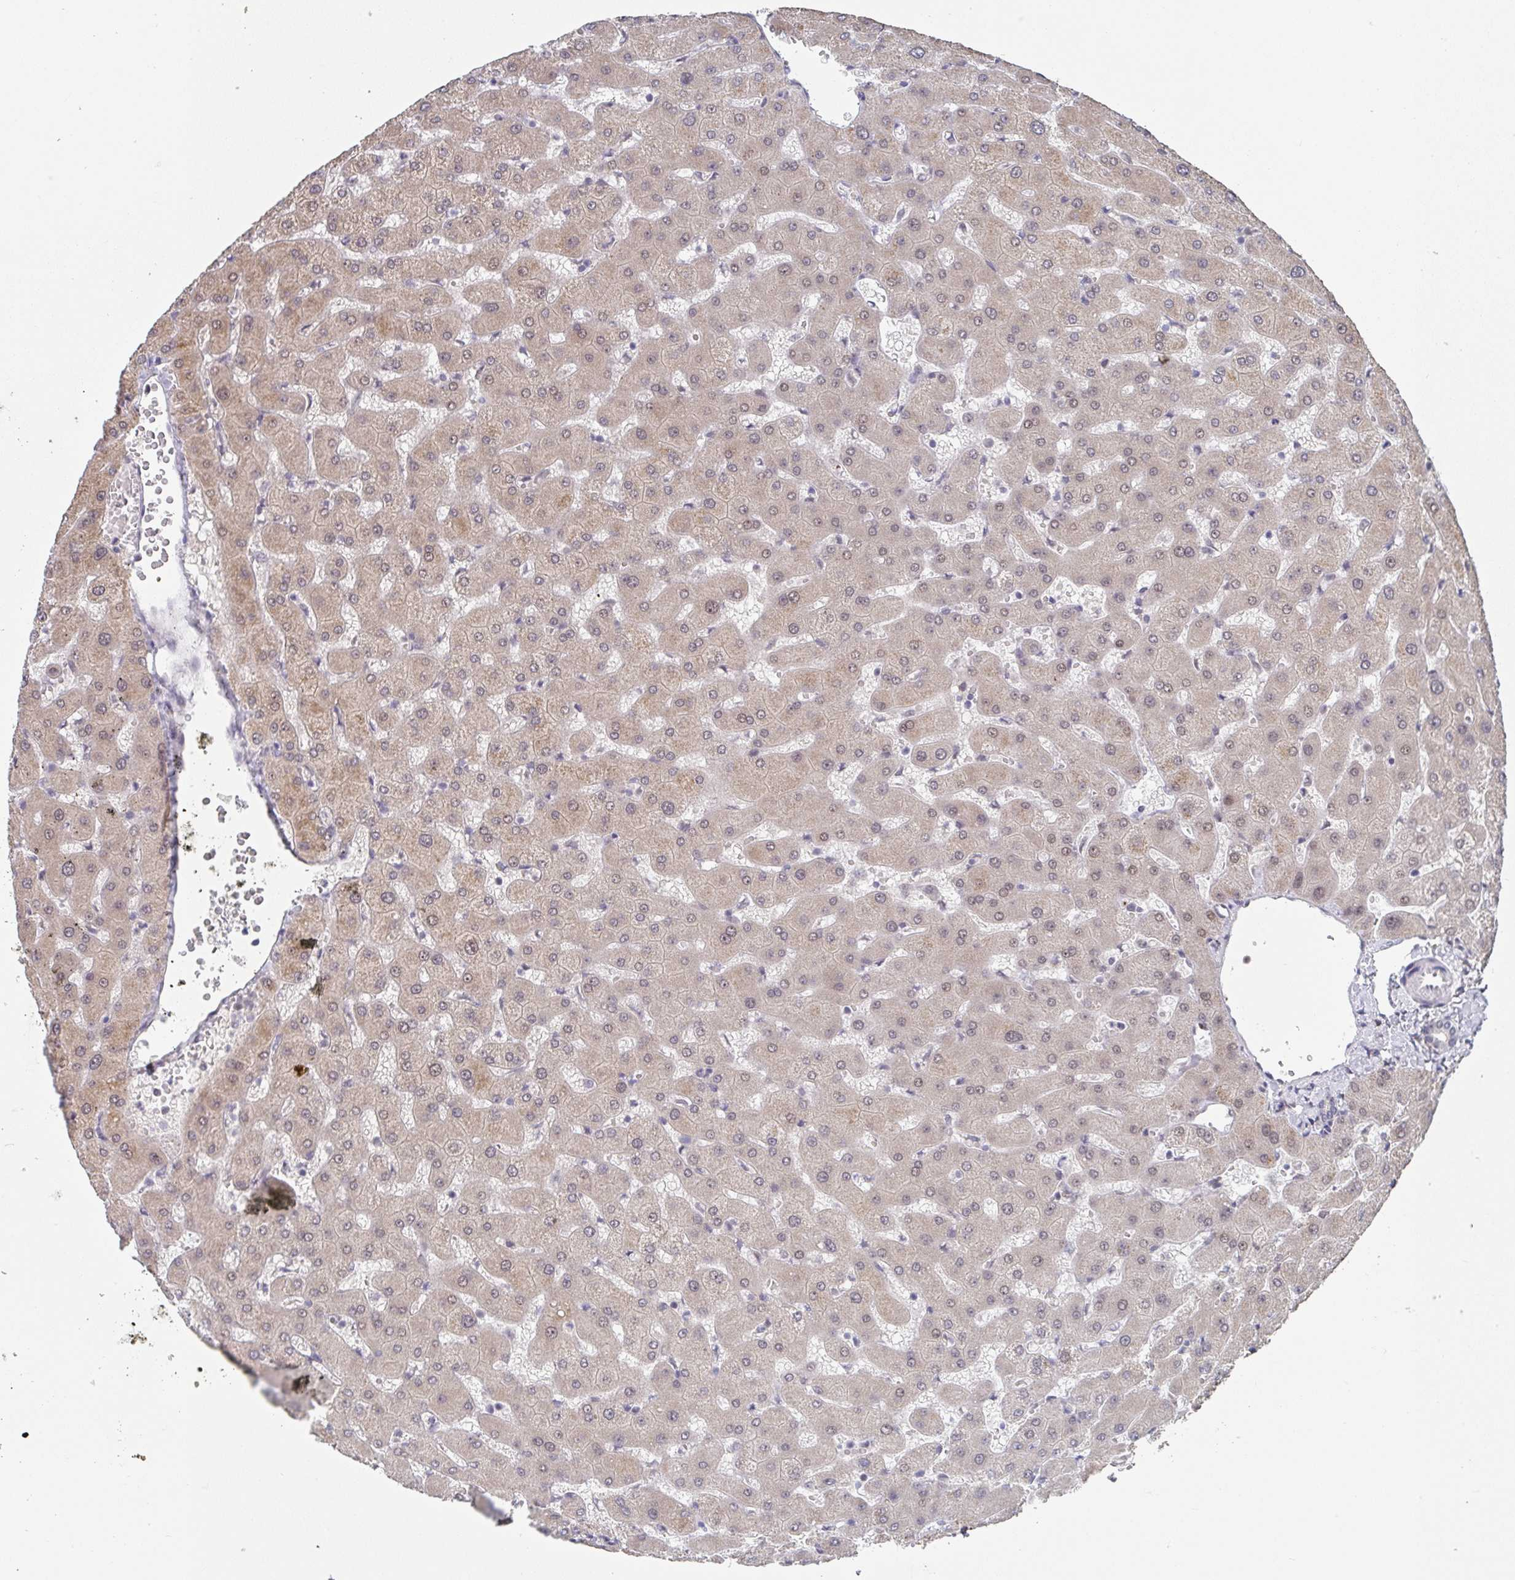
{"staining": {"intensity": "negative", "quantity": "none", "location": "none"}, "tissue": "liver", "cell_type": "Cholangiocytes", "image_type": "normal", "snomed": [{"axis": "morphology", "description": "Normal tissue, NOS"}, {"axis": "topography", "description": "Liver"}], "caption": "A high-resolution micrograph shows IHC staining of unremarkable liver, which shows no significant positivity in cholangiocytes. (IHC, brightfield microscopy, high magnification).", "gene": "JMJD1C", "patient": {"sex": "female", "age": 63}}